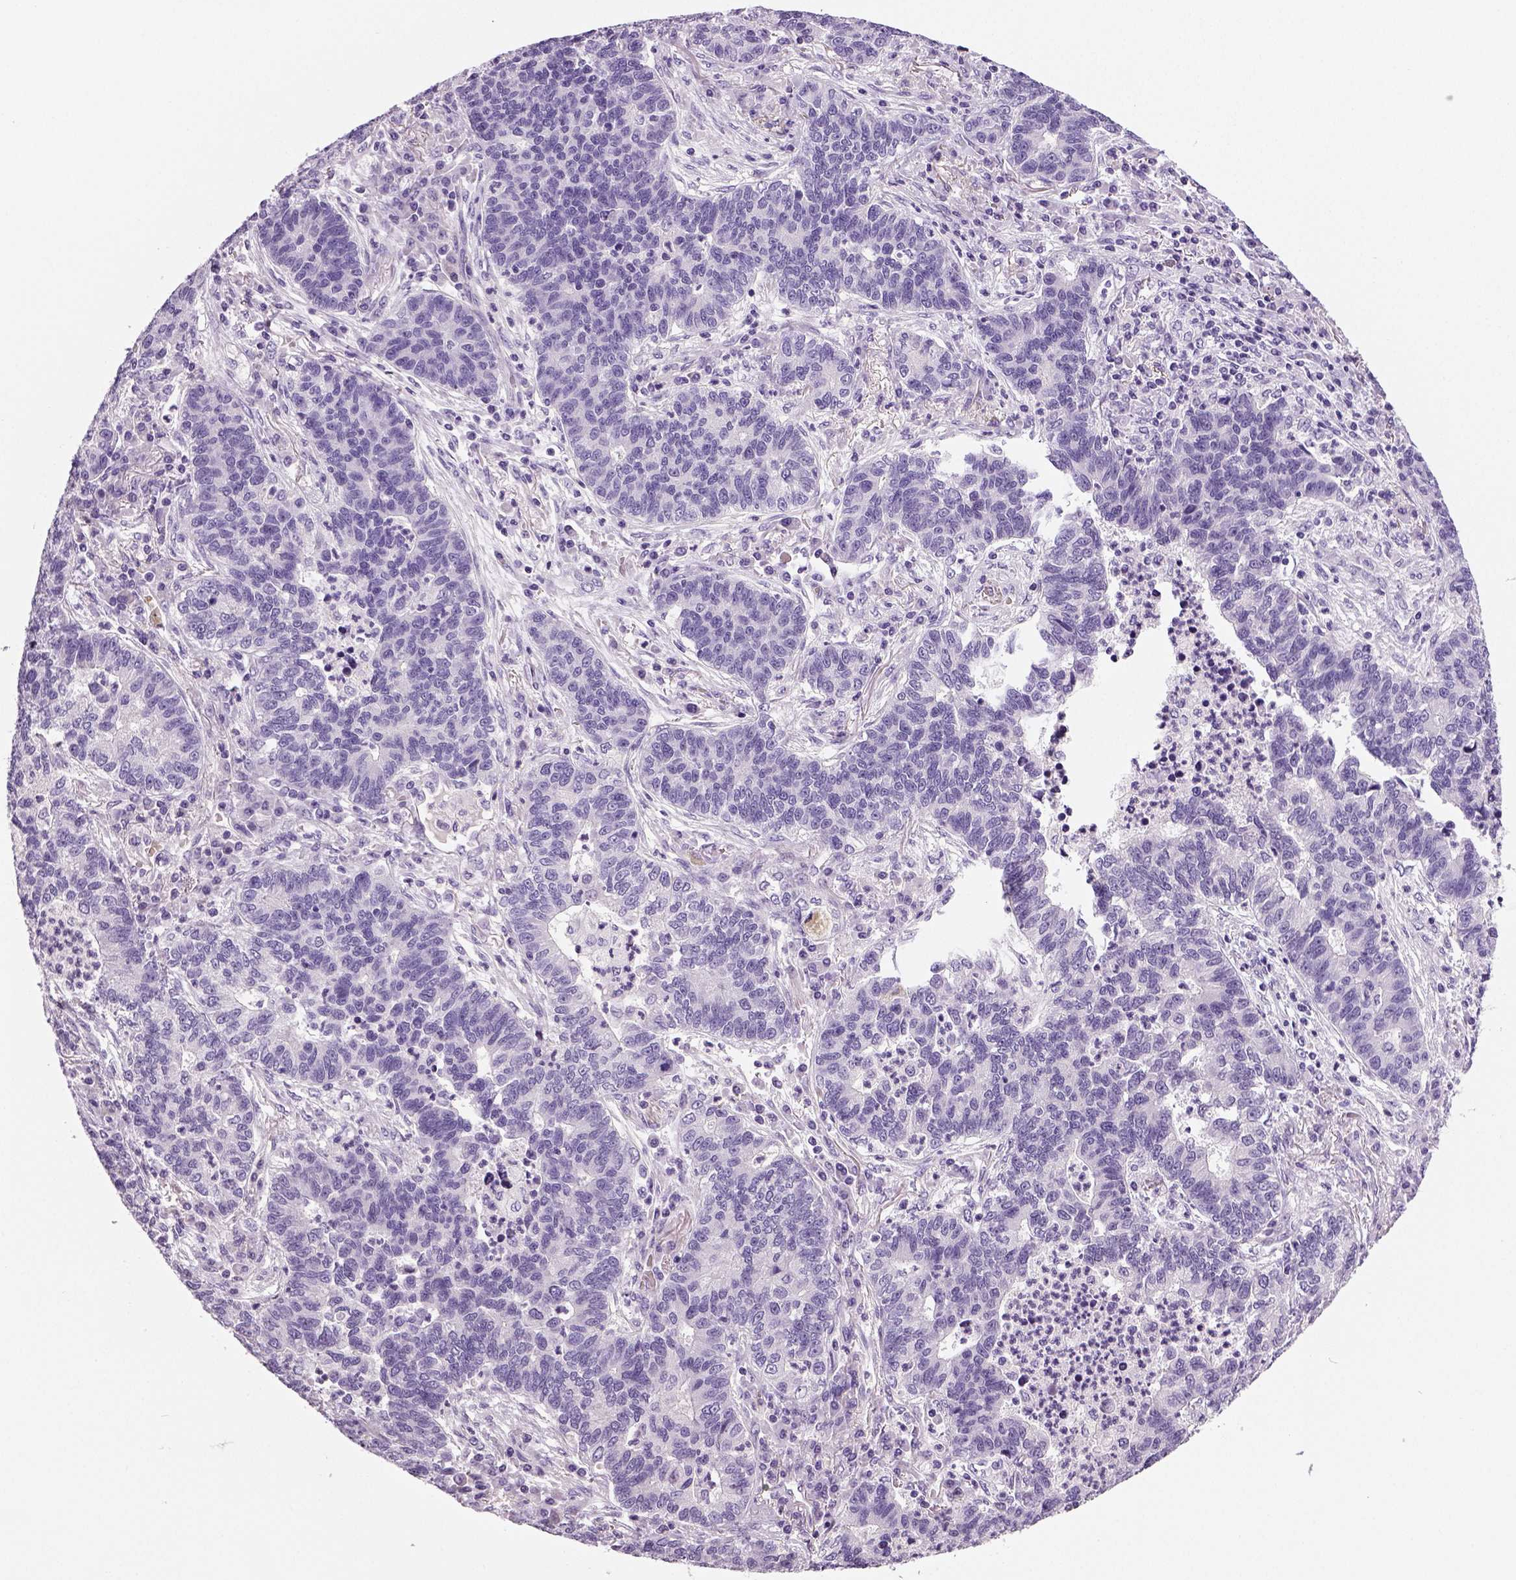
{"staining": {"intensity": "negative", "quantity": "none", "location": "none"}, "tissue": "lung cancer", "cell_type": "Tumor cells", "image_type": "cancer", "snomed": [{"axis": "morphology", "description": "Adenocarcinoma, NOS"}, {"axis": "topography", "description": "Lung"}], "caption": "DAB immunohistochemical staining of lung cancer reveals no significant staining in tumor cells.", "gene": "TSPAN7", "patient": {"sex": "female", "age": 57}}